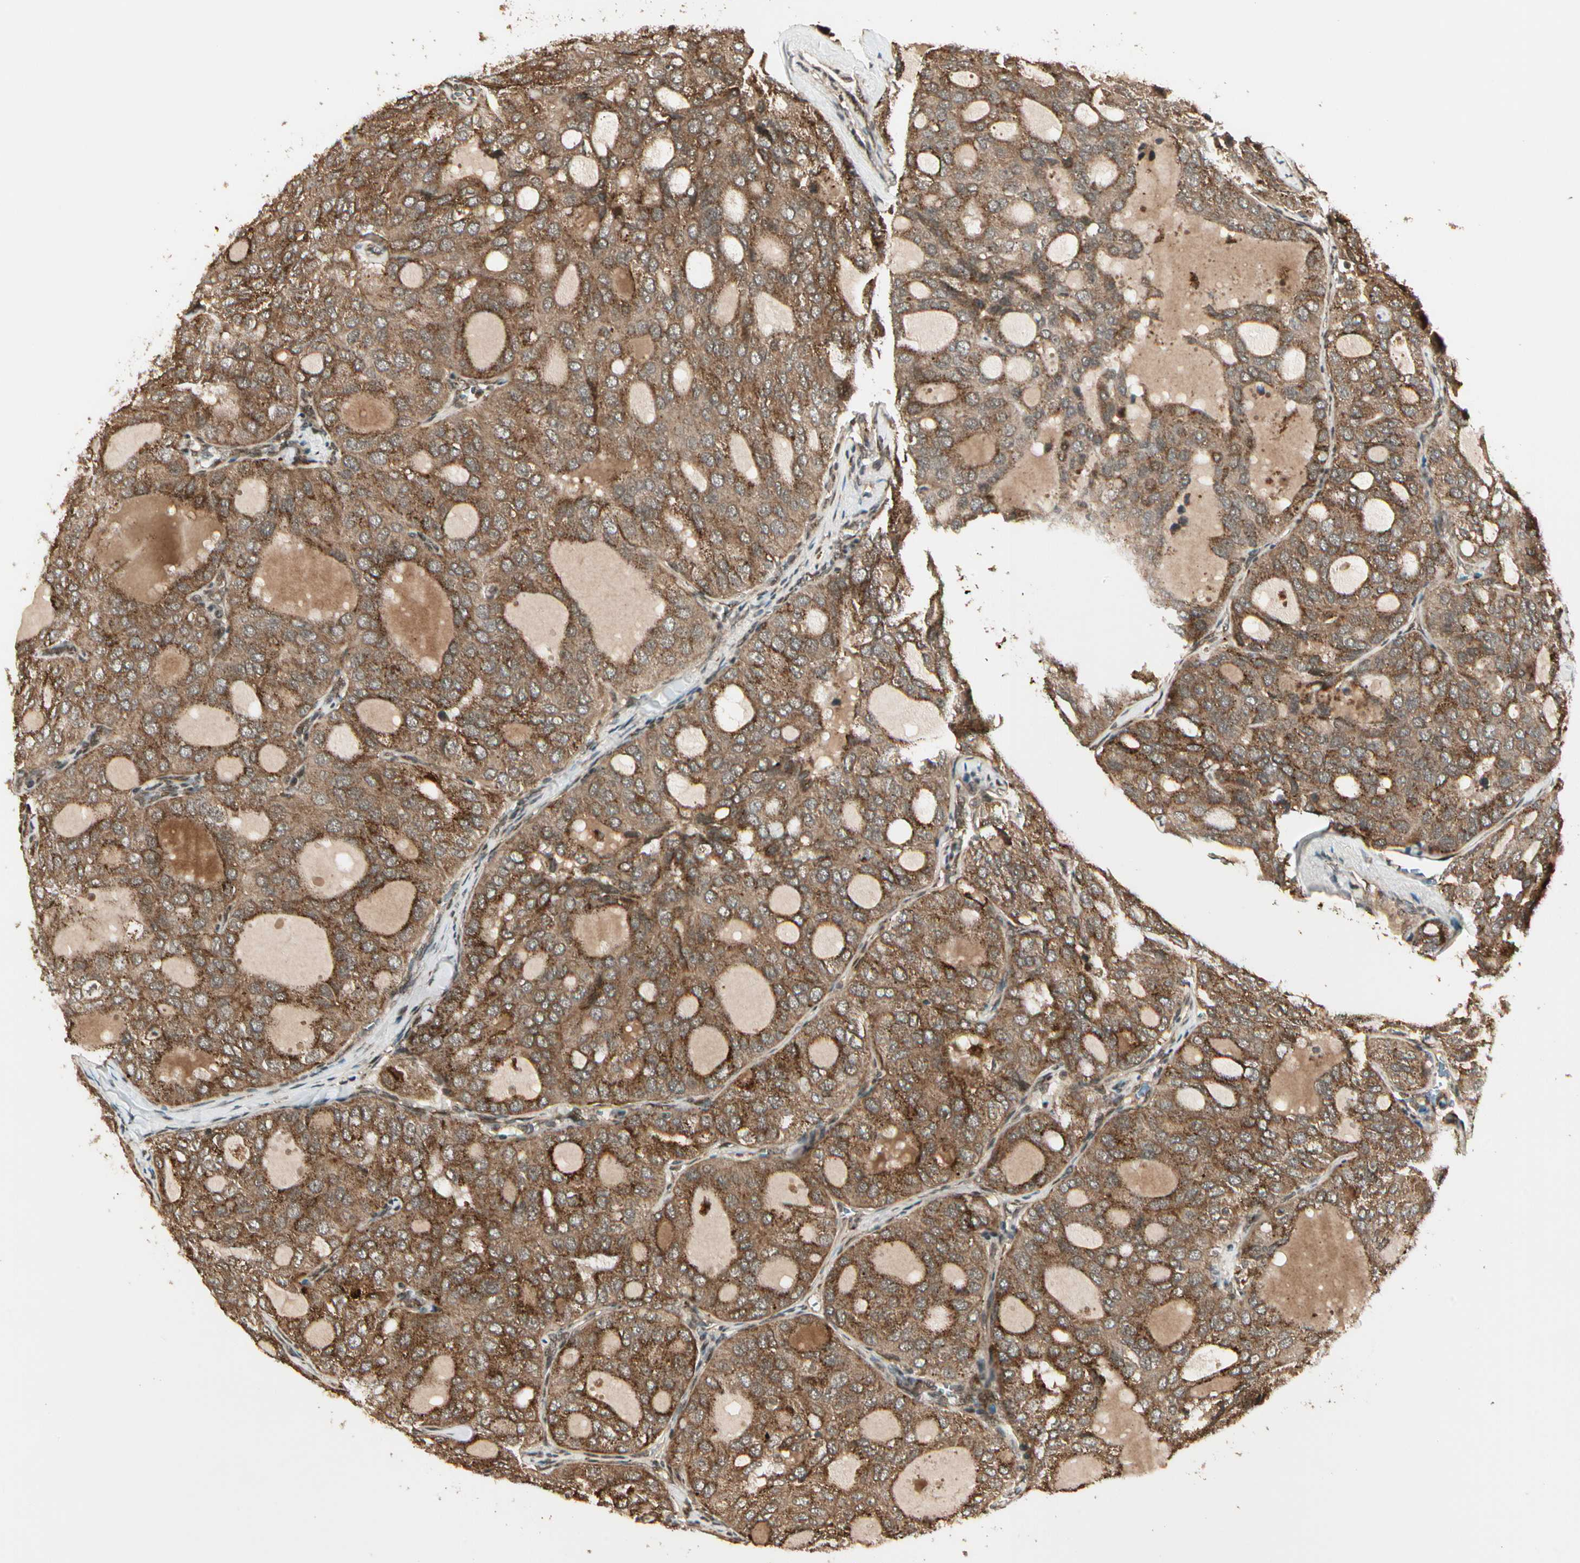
{"staining": {"intensity": "moderate", "quantity": ">75%", "location": "cytoplasmic/membranous"}, "tissue": "thyroid cancer", "cell_type": "Tumor cells", "image_type": "cancer", "snomed": [{"axis": "morphology", "description": "Follicular adenoma carcinoma, NOS"}, {"axis": "topography", "description": "Thyroid gland"}], "caption": "Brown immunohistochemical staining in human thyroid follicular adenoma carcinoma demonstrates moderate cytoplasmic/membranous expression in about >75% of tumor cells. The staining was performed using DAB (3,3'-diaminobenzidine), with brown indicating positive protein expression. Nuclei are stained blue with hematoxylin.", "gene": "GLUL", "patient": {"sex": "male", "age": 75}}